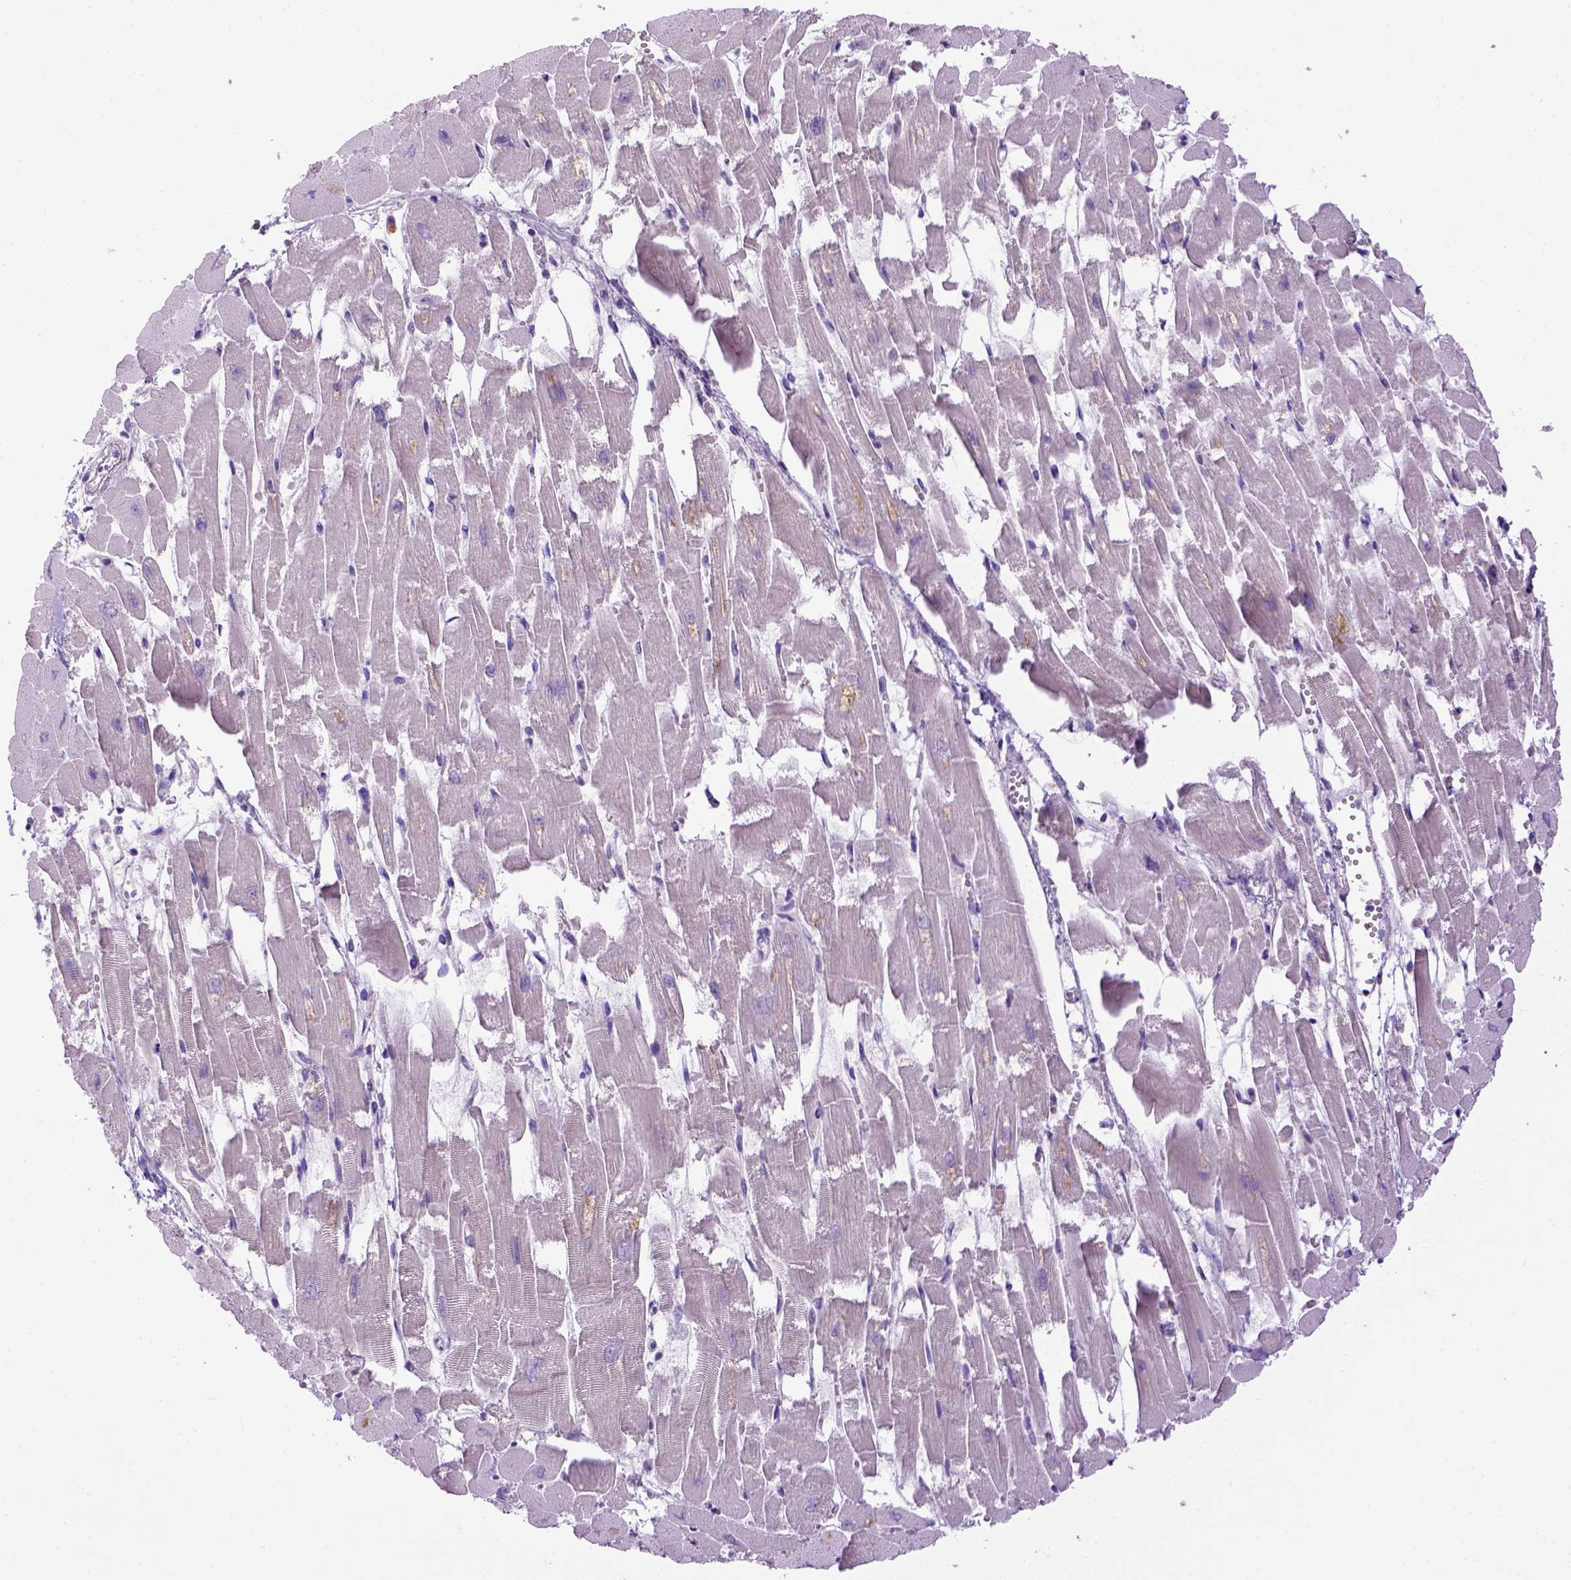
{"staining": {"intensity": "negative", "quantity": "none", "location": "none"}, "tissue": "heart muscle", "cell_type": "Cardiomyocytes", "image_type": "normal", "snomed": [{"axis": "morphology", "description": "Normal tissue, NOS"}, {"axis": "topography", "description": "Heart"}], "caption": "The immunohistochemistry micrograph has no significant expression in cardiomyocytes of heart muscle. (Brightfield microscopy of DAB (3,3'-diaminobenzidine) IHC at high magnification).", "gene": "BAAT", "patient": {"sex": "female", "age": 52}}